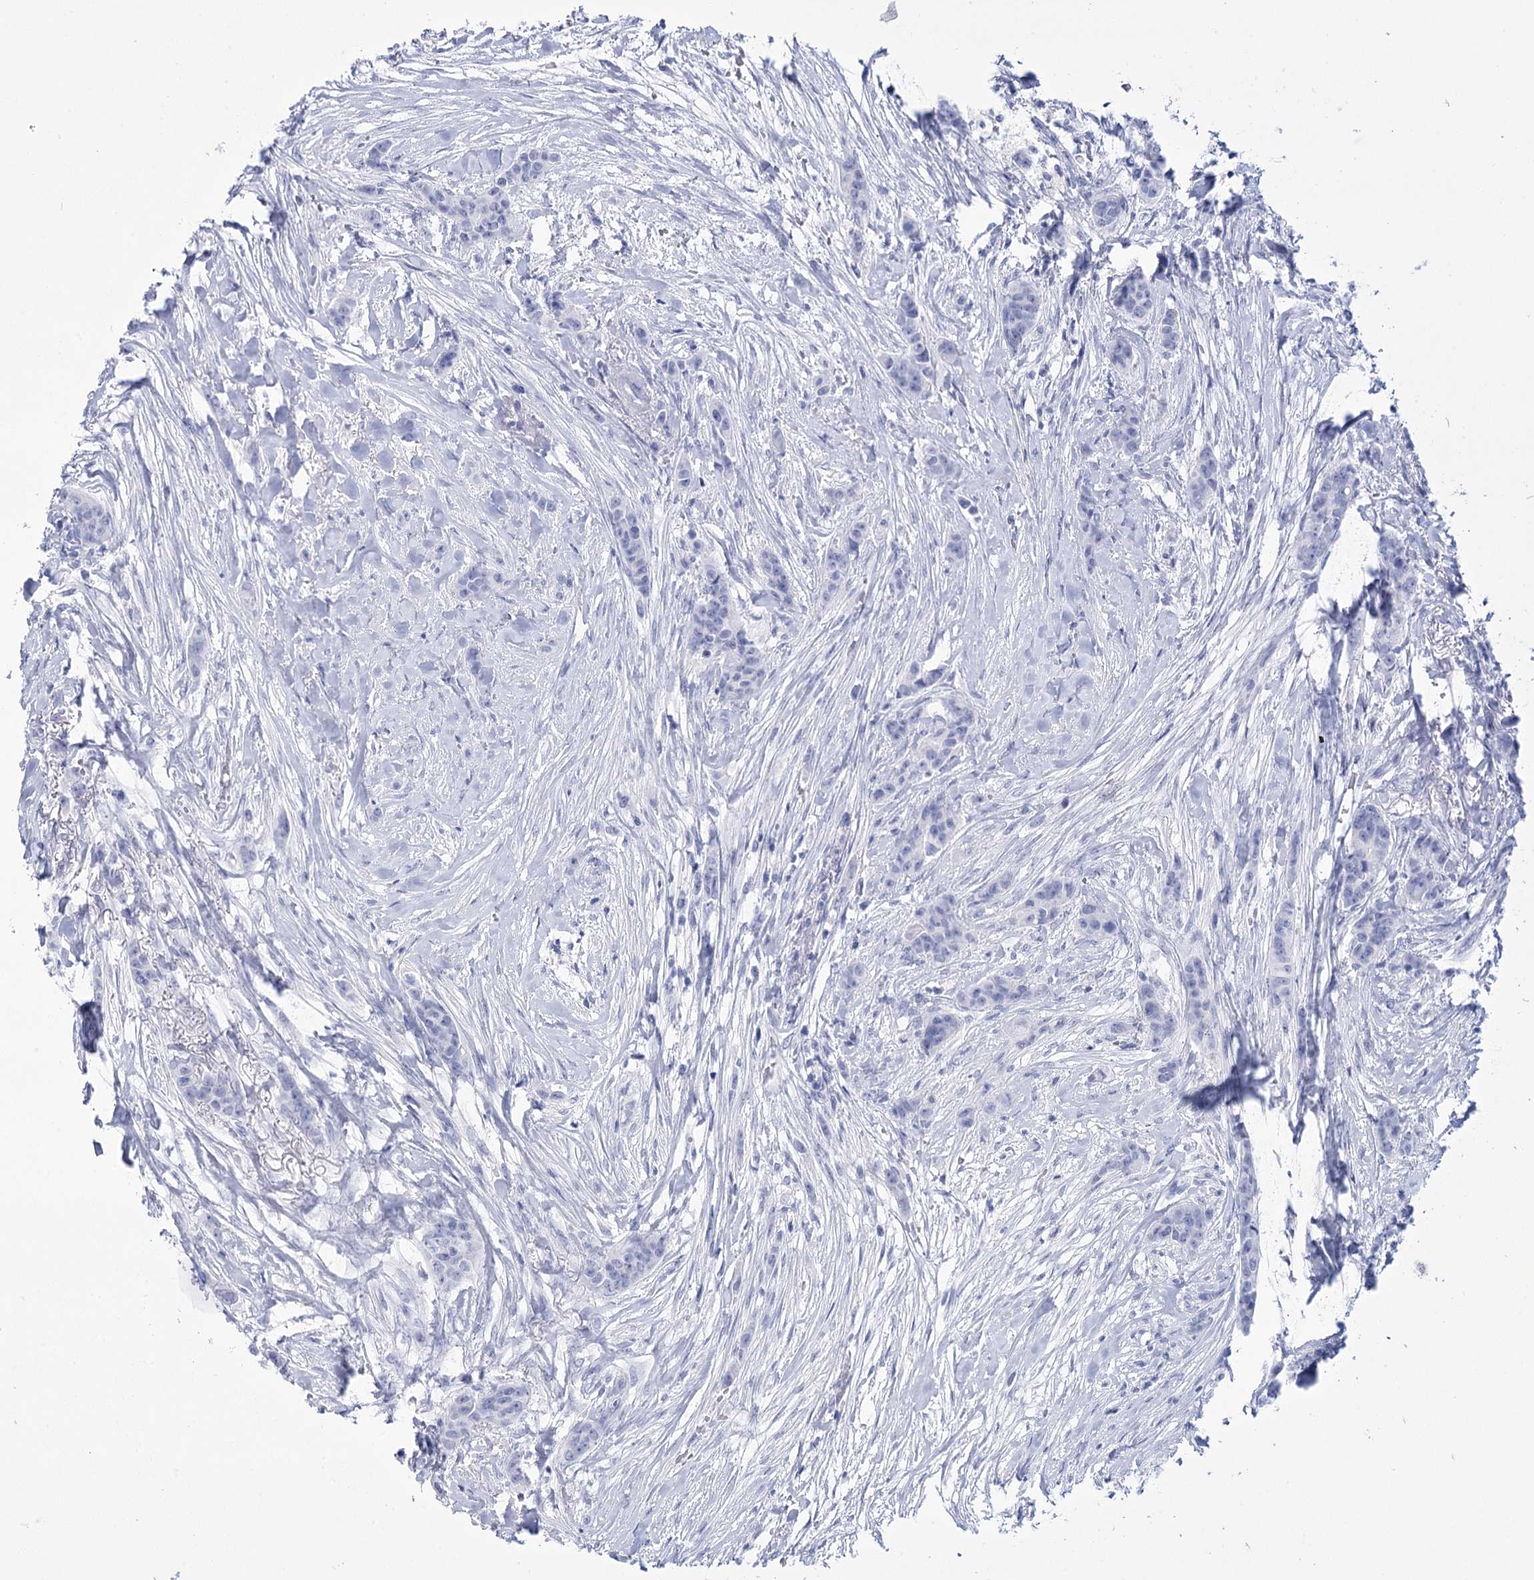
{"staining": {"intensity": "negative", "quantity": "none", "location": "none"}, "tissue": "breast cancer", "cell_type": "Tumor cells", "image_type": "cancer", "snomed": [{"axis": "morphology", "description": "Duct carcinoma"}, {"axis": "topography", "description": "Breast"}], "caption": "Micrograph shows no significant protein positivity in tumor cells of breast cancer (invasive ductal carcinoma).", "gene": "RNF186", "patient": {"sex": "female", "age": 40}}